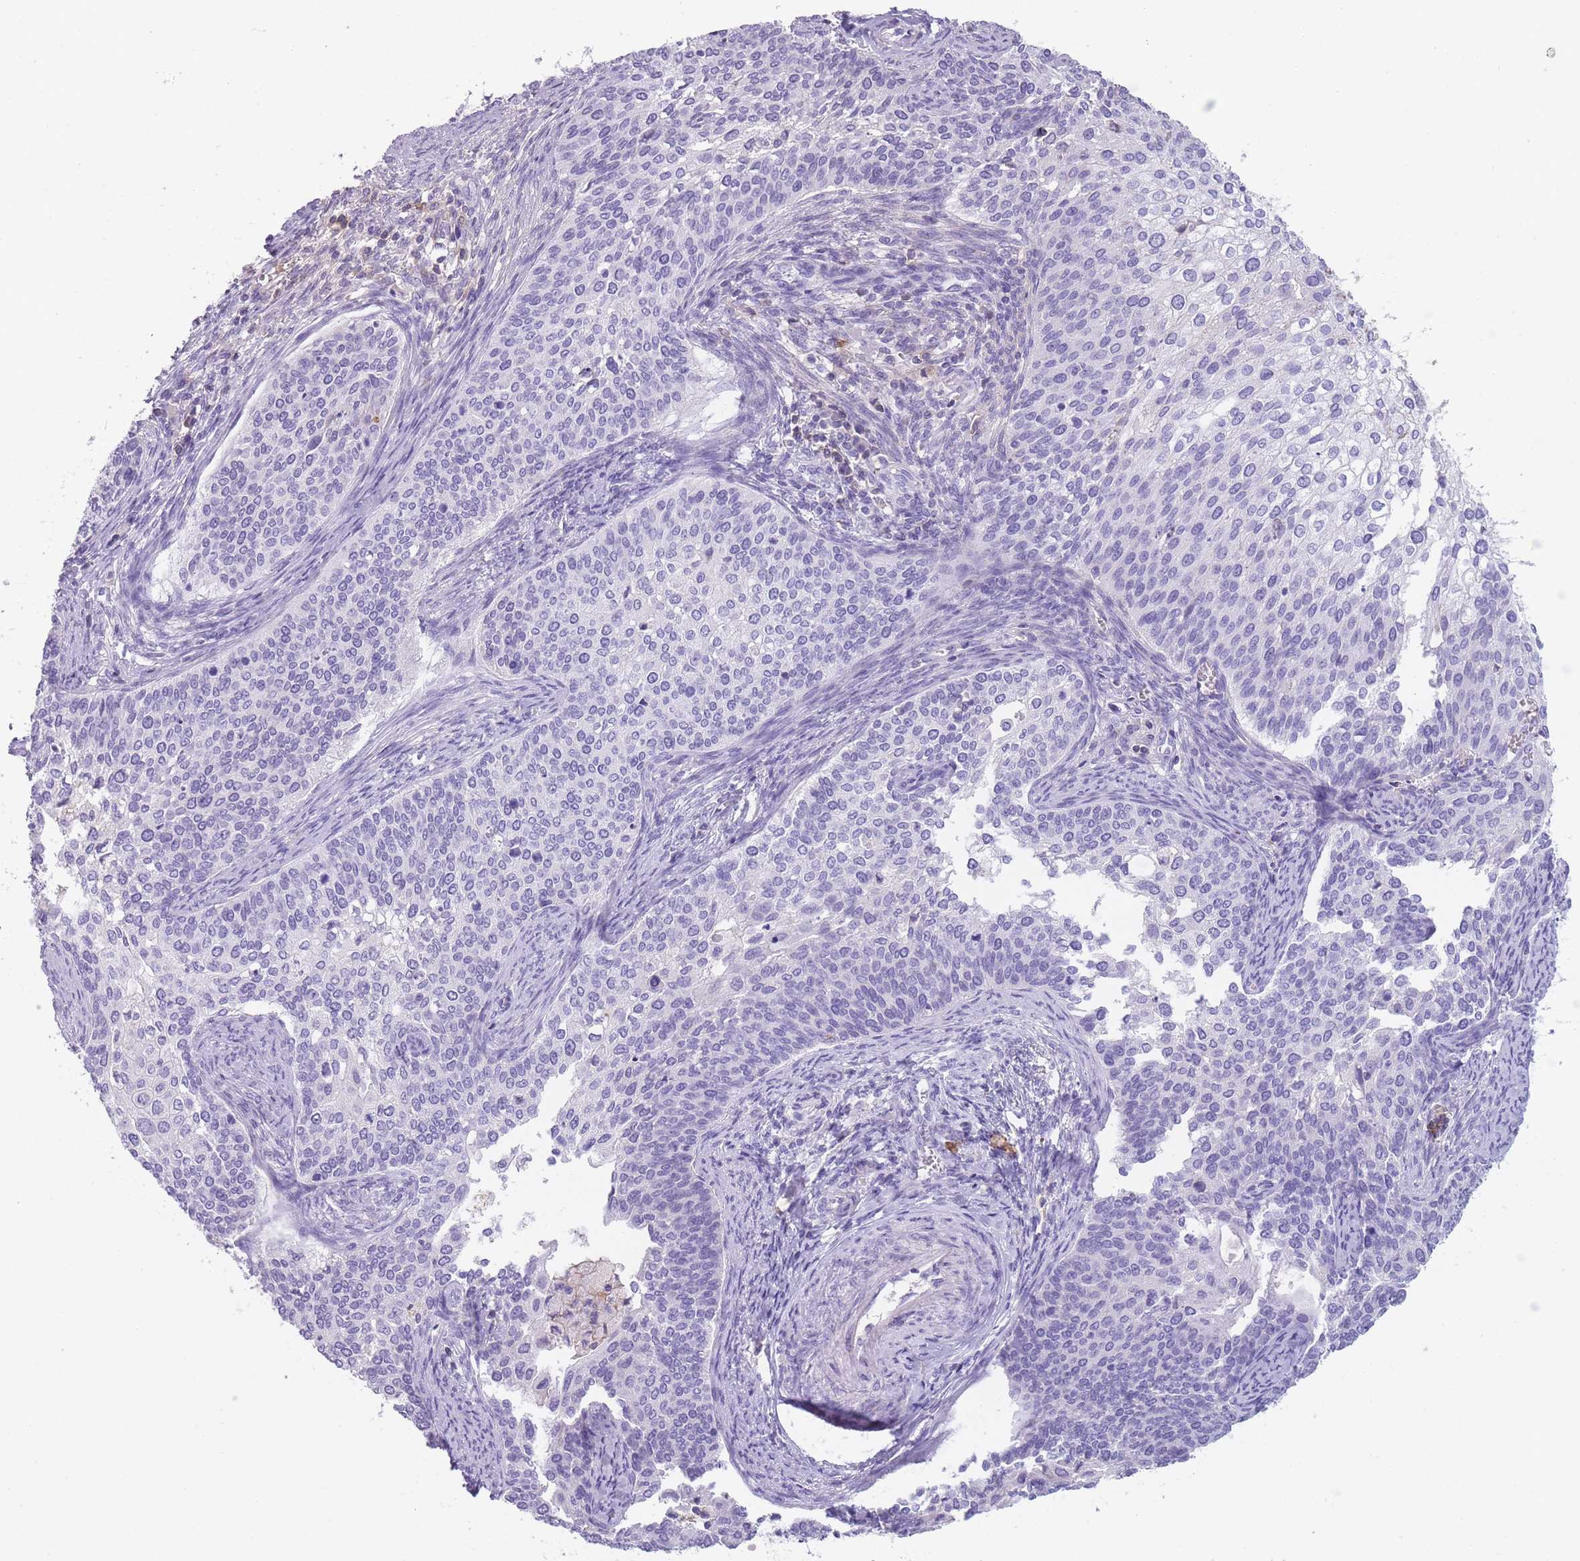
{"staining": {"intensity": "negative", "quantity": "none", "location": "none"}, "tissue": "cervical cancer", "cell_type": "Tumor cells", "image_type": "cancer", "snomed": [{"axis": "morphology", "description": "Squamous cell carcinoma, NOS"}, {"axis": "topography", "description": "Cervix"}], "caption": "This is an immunohistochemistry photomicrograph of human cervical cancer (squamous cell carcinoma). There is no expression in tumor cells.", "gene": "CR1L", "patient": {"sex": "female", "age": 44}}